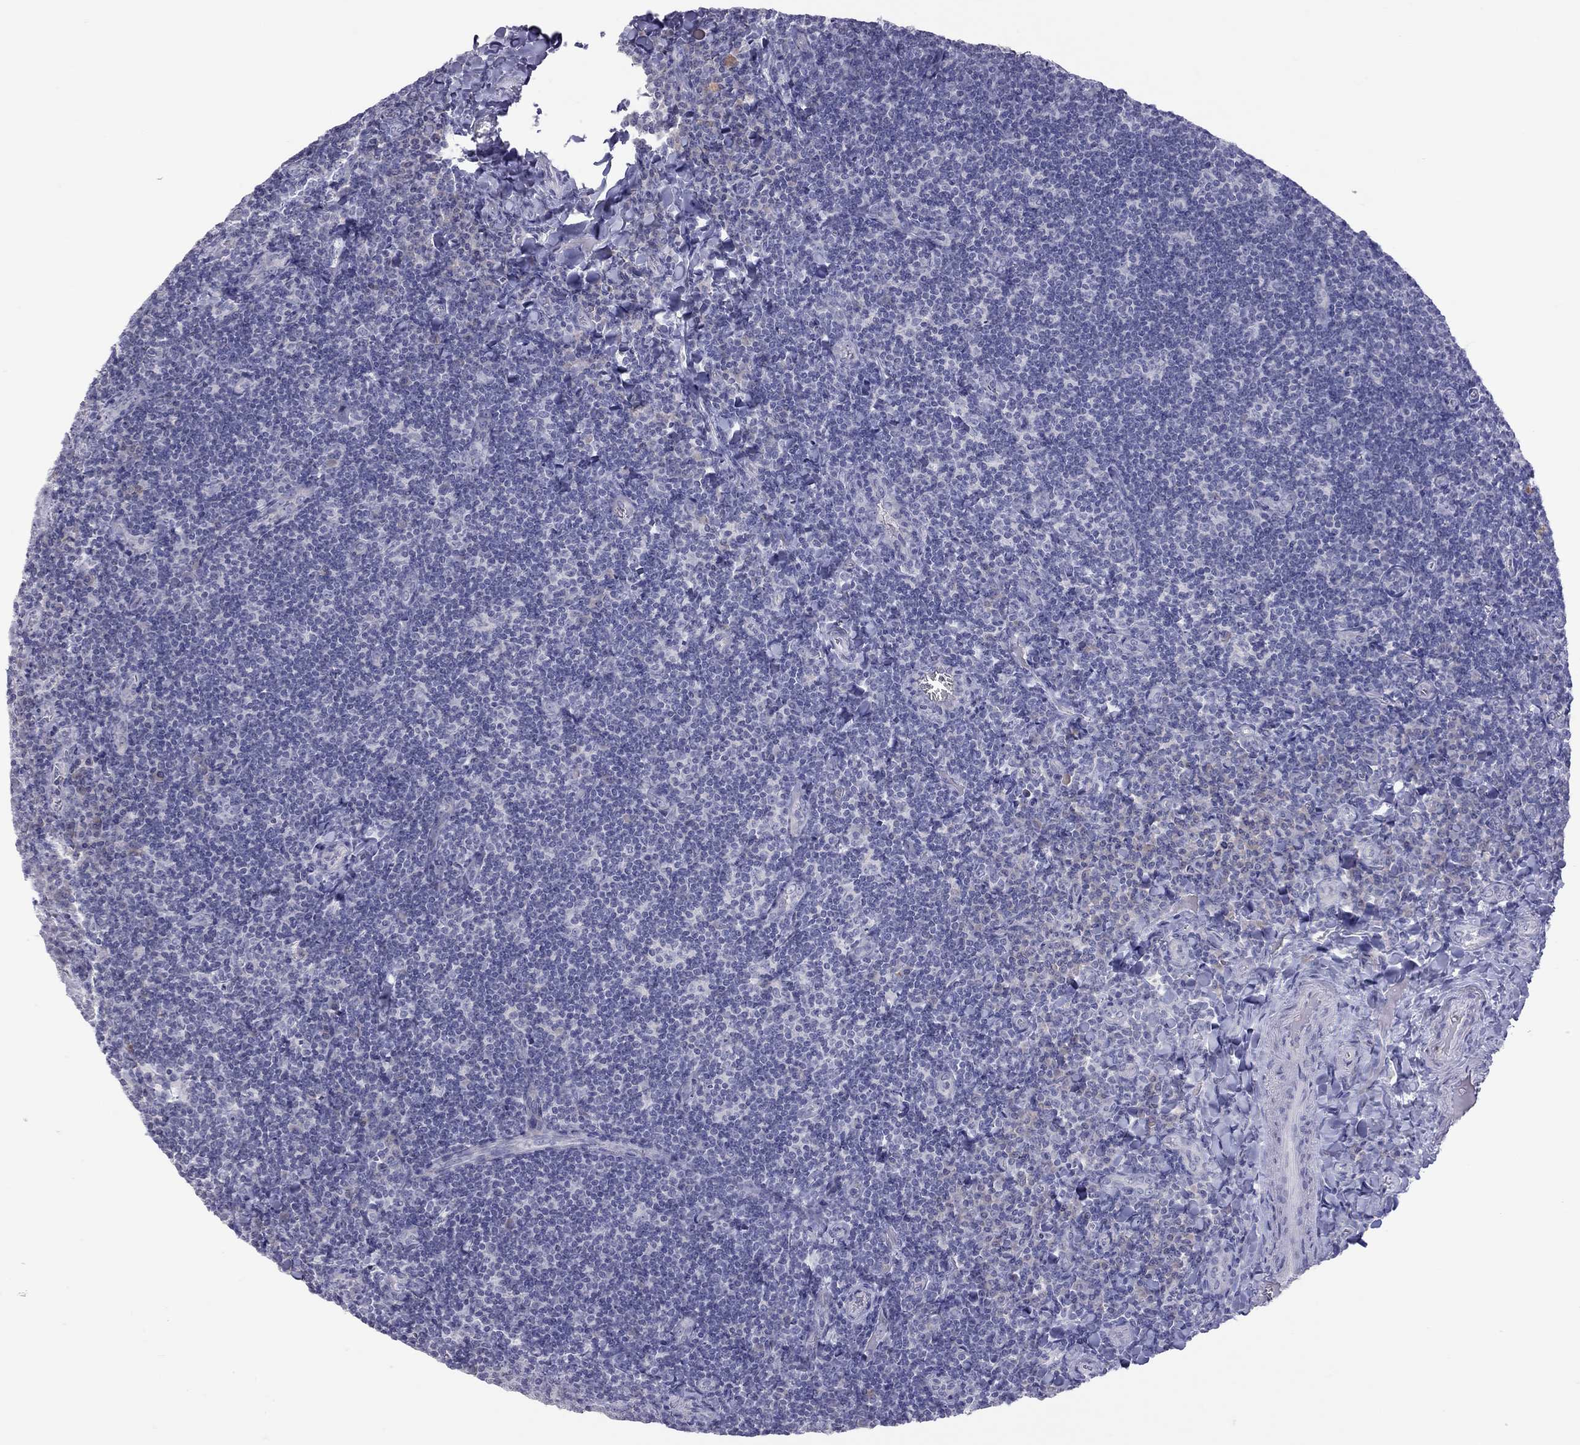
{"staining": {"intensity": "negative", "quantity": "none", "location": "none"}, "tissue": "tonsil", "cell_type": "Germinal center cells", "image_type": "normal", "snomed": [{"axis": "morphology", "description": "Normal tissue, NOS"}, {"axis": "morphology", "description": "Inflammation, NOS"}, {"axis": "topography", "description": "Tonsil"}], "caption": "A high-resolution micrograph shows immunohistochemistry staining of unremarkable tonsil, which shows no significant positivity in germinal center cells.", "gene": "MUC16", "patient": {"sex": "female", "age": 31}}